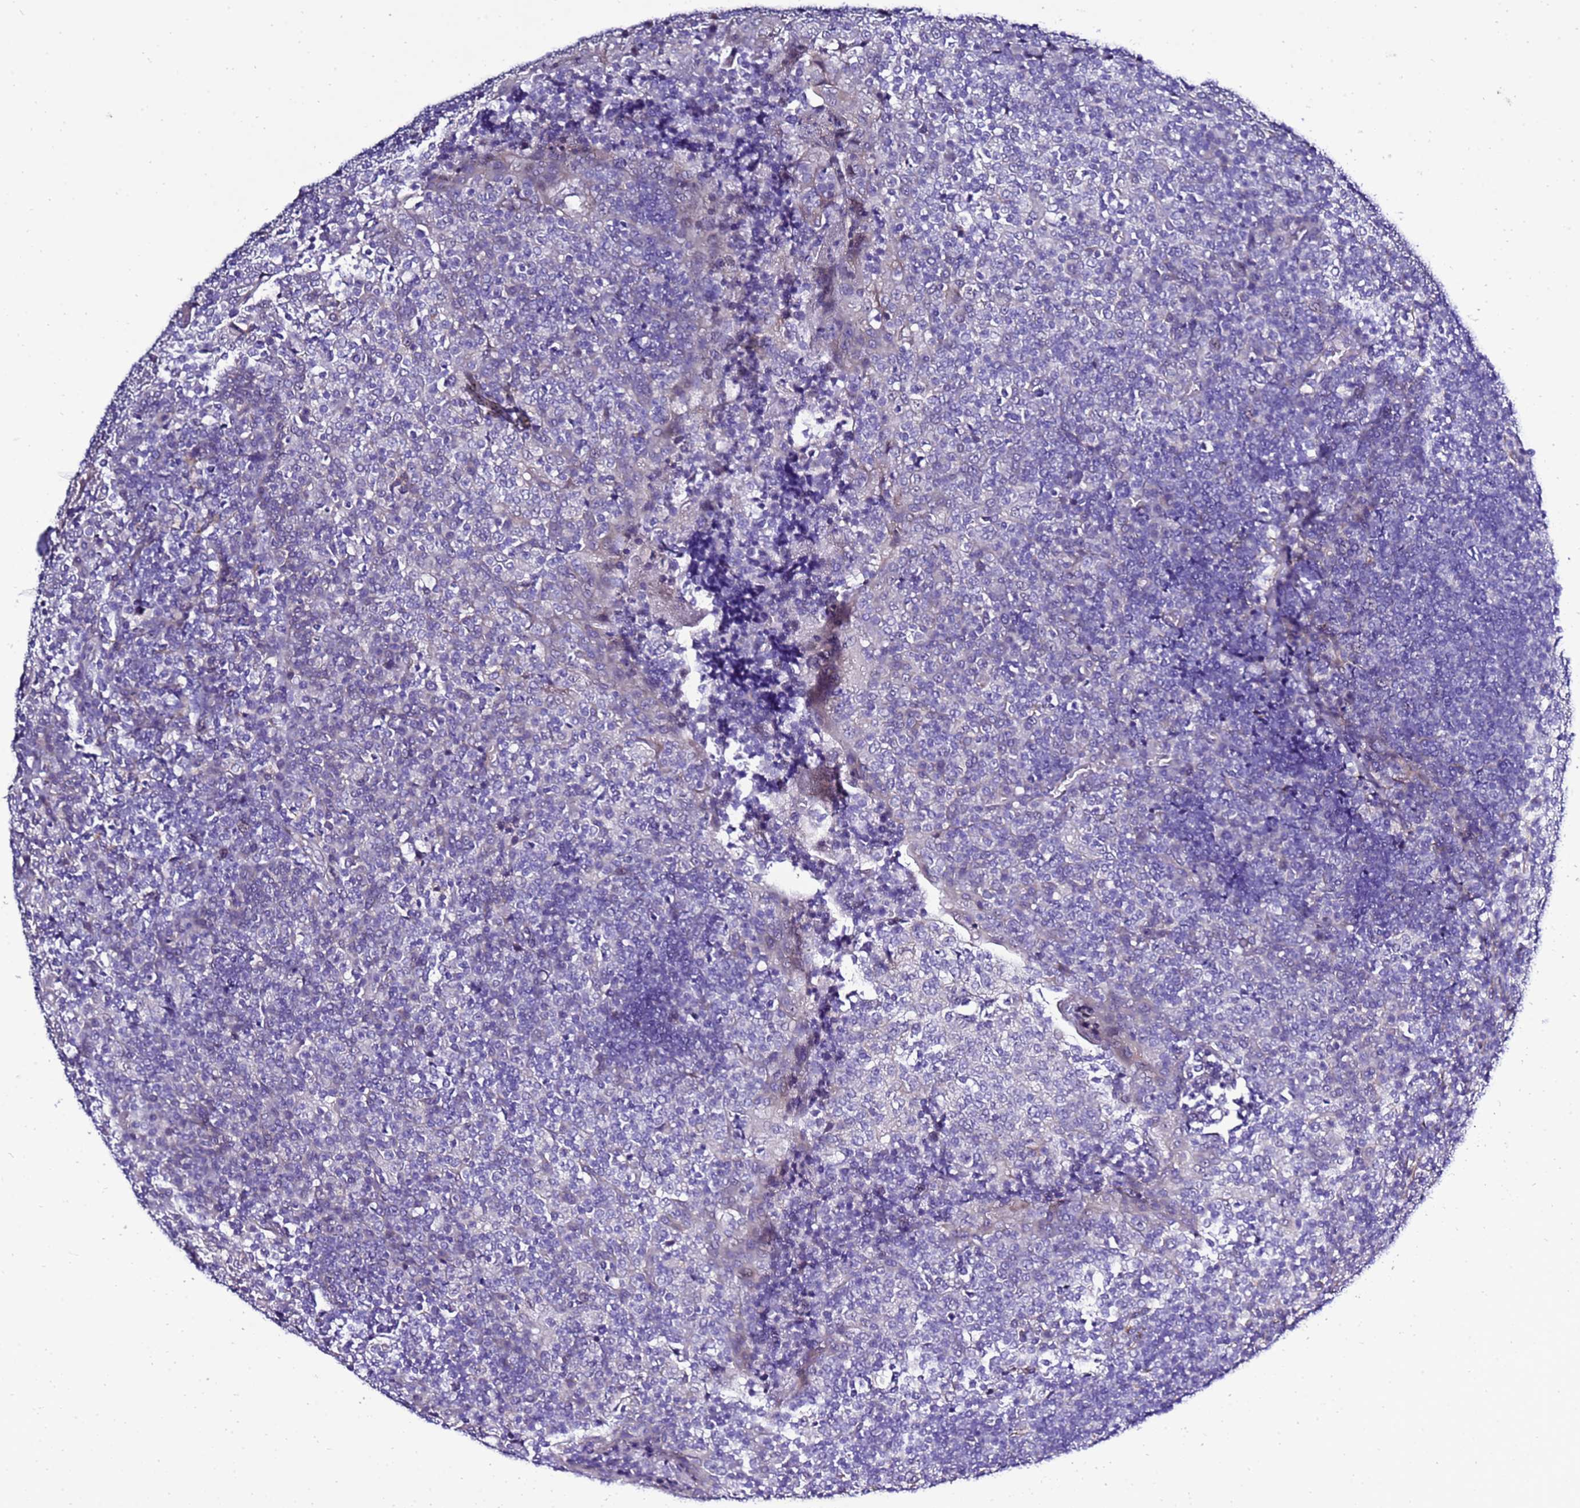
{"staining": {"intensity": "negative", "quantity": "none", "location": "none"}, "tissue": "tonsil", "cell_type": "Germinal center cells", "image_type": "normal", "snomed": [{"axis": "morphology", "description": "Normal tissue, NOS"}, {"axis": "topography", "description": "Tonsil"}], "caption": "A high-resolution micrograph shows IHC staining of benign tonsil, which displays no significant expression in germinal center cells.", "gene": "GZF1", "patient": {"sex": "female", "age": 19}}